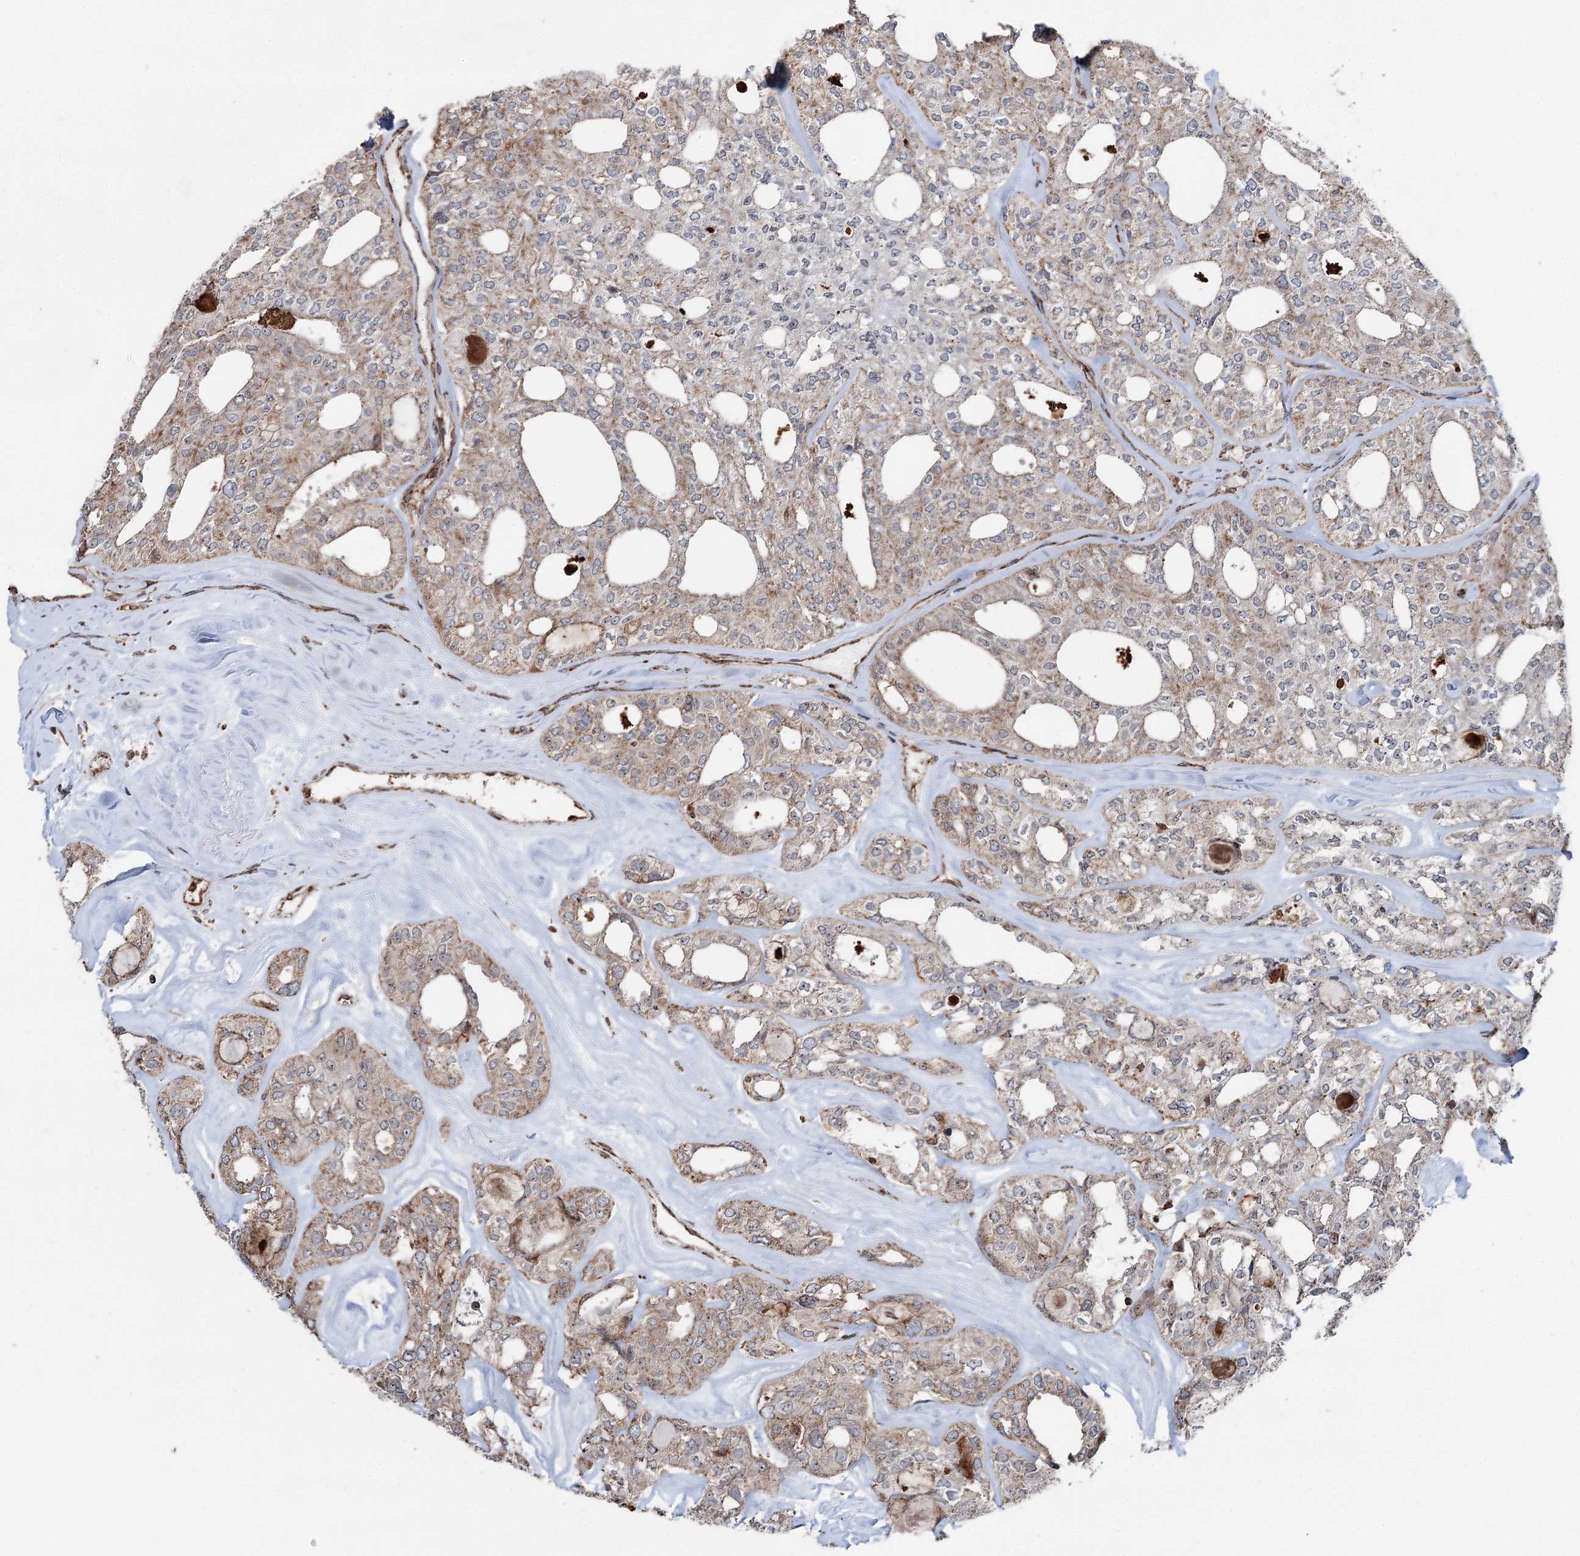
{"staining": {"intensity": "moderate", "quantity": ">75%", "location": "cytoplasmic/membranous"}, "tissue": "thyroid cancer", "cell_type": "Tumor cells", "image_type": "cancer", "snomed": [{"axis": "morphology", "description": "Follicular adenoma carcinoma, NOS"}, {"axis": "topography", "description": "Thyroid gland"}], "caption": "This histopathology image reveals IHC staining of human follicular adenoma carcinoma (thyroid), with medium moderate cytoplasmic/membranous expression in approximately >75% of tumor cells.", "gene": "STEEP1", "patient": {"sex": "male", "age": 75}}